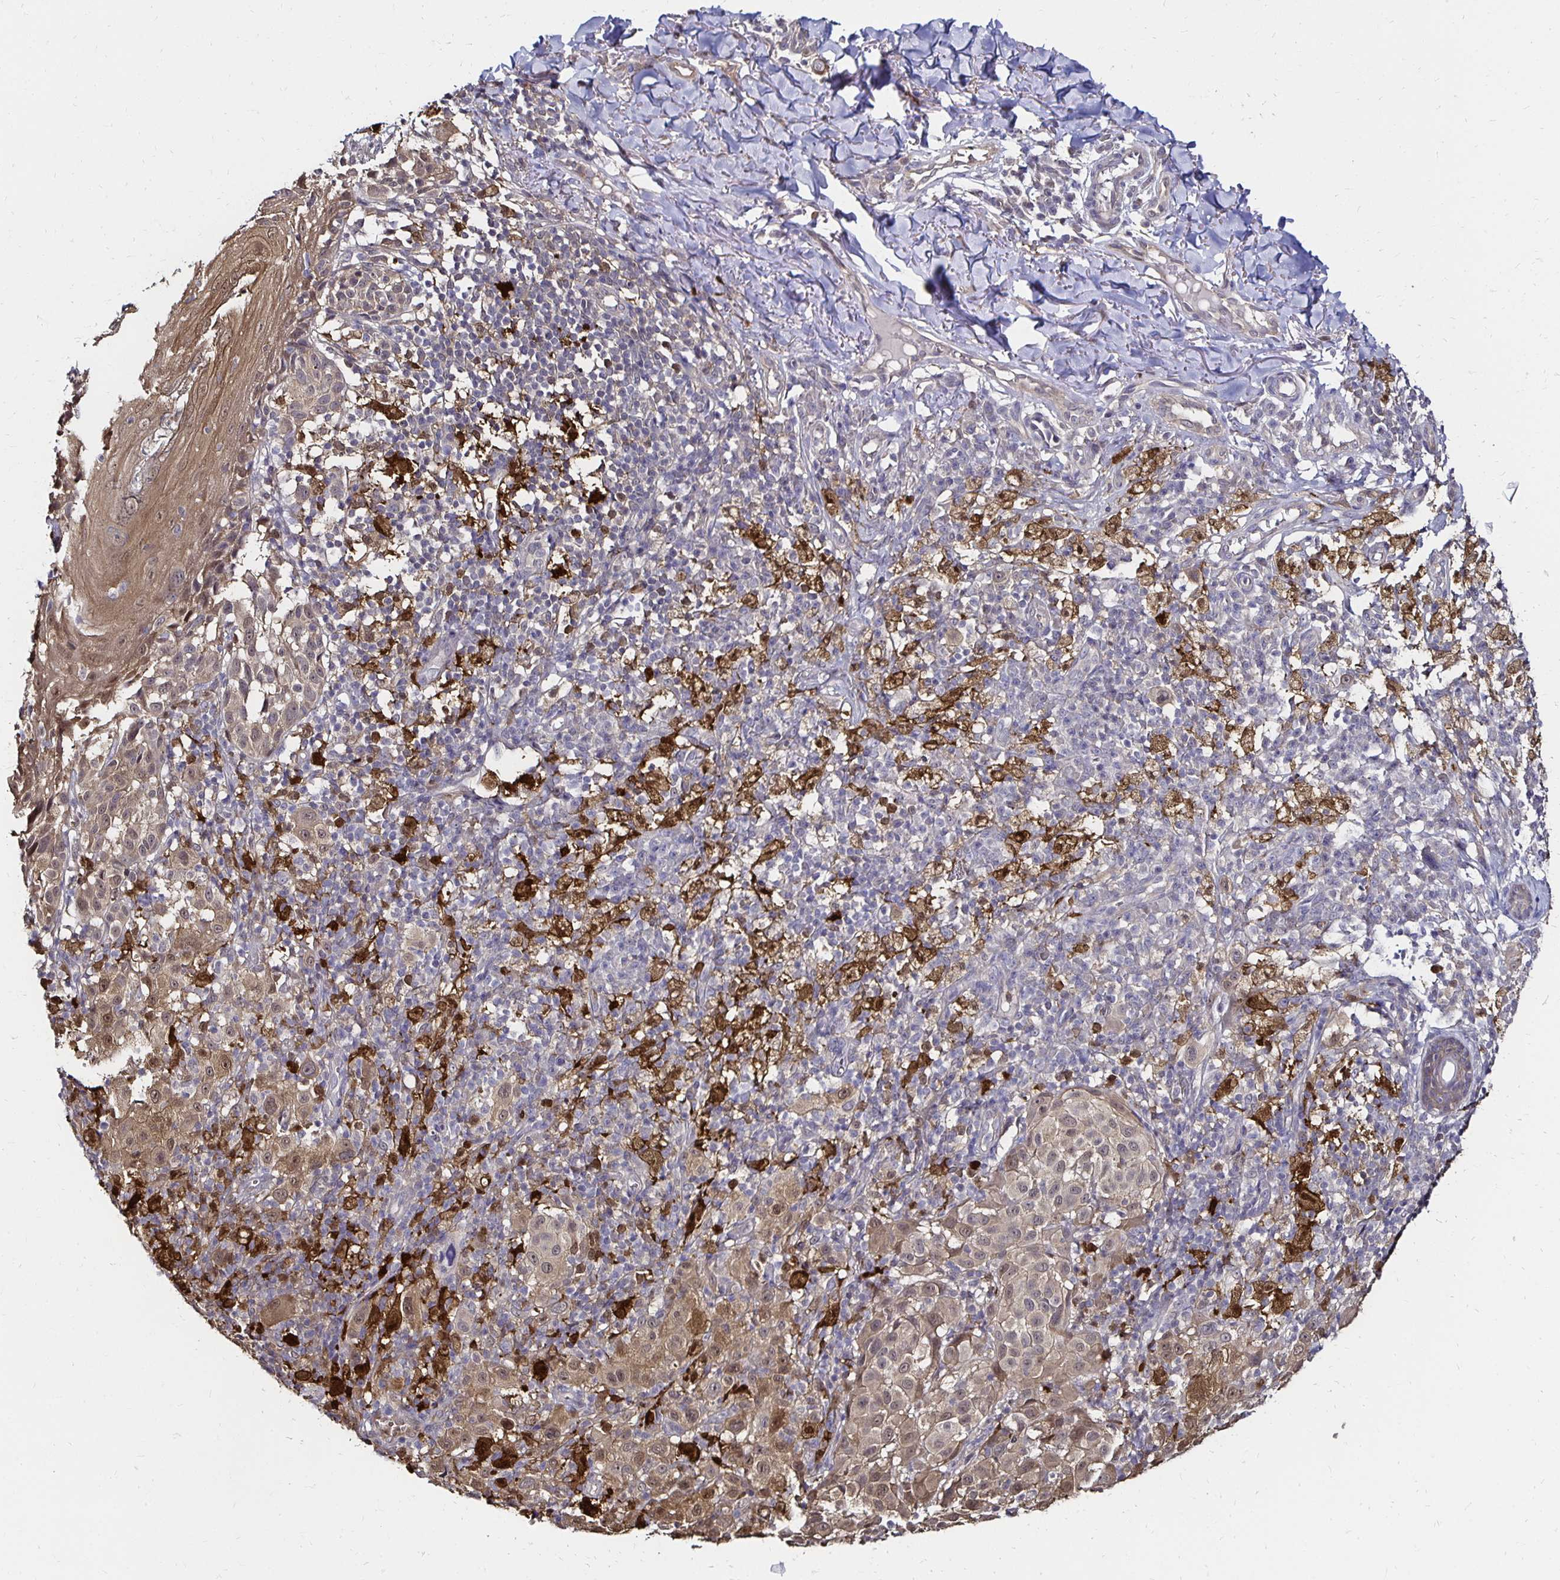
{"staining": {"intensity": "weak", "quantity": "25%-75%", "location": "cytoplasmic/membranous,nuclear"}, "tissue": "melanoma", "cell_type": "Tumor cells", "image_type": "cancer", "snomed": [{"axis": "morphology", "description": "Malignant melanoma, NOS"}, {"axis": "topography", "description": "Skin"}], "caption": "A brown stain shows weak cytoplasmic/membranous and nuclear staining of a protein in human malignant melanoma tumor cells. The staining was performed using DAB (3,3'-diaminobenzidine), with brown indicating positive protein expression. Nuclei are stained blue with hematoxylin.", "gene": "TXN", "patient": {"sex": "male", "age": 38}}